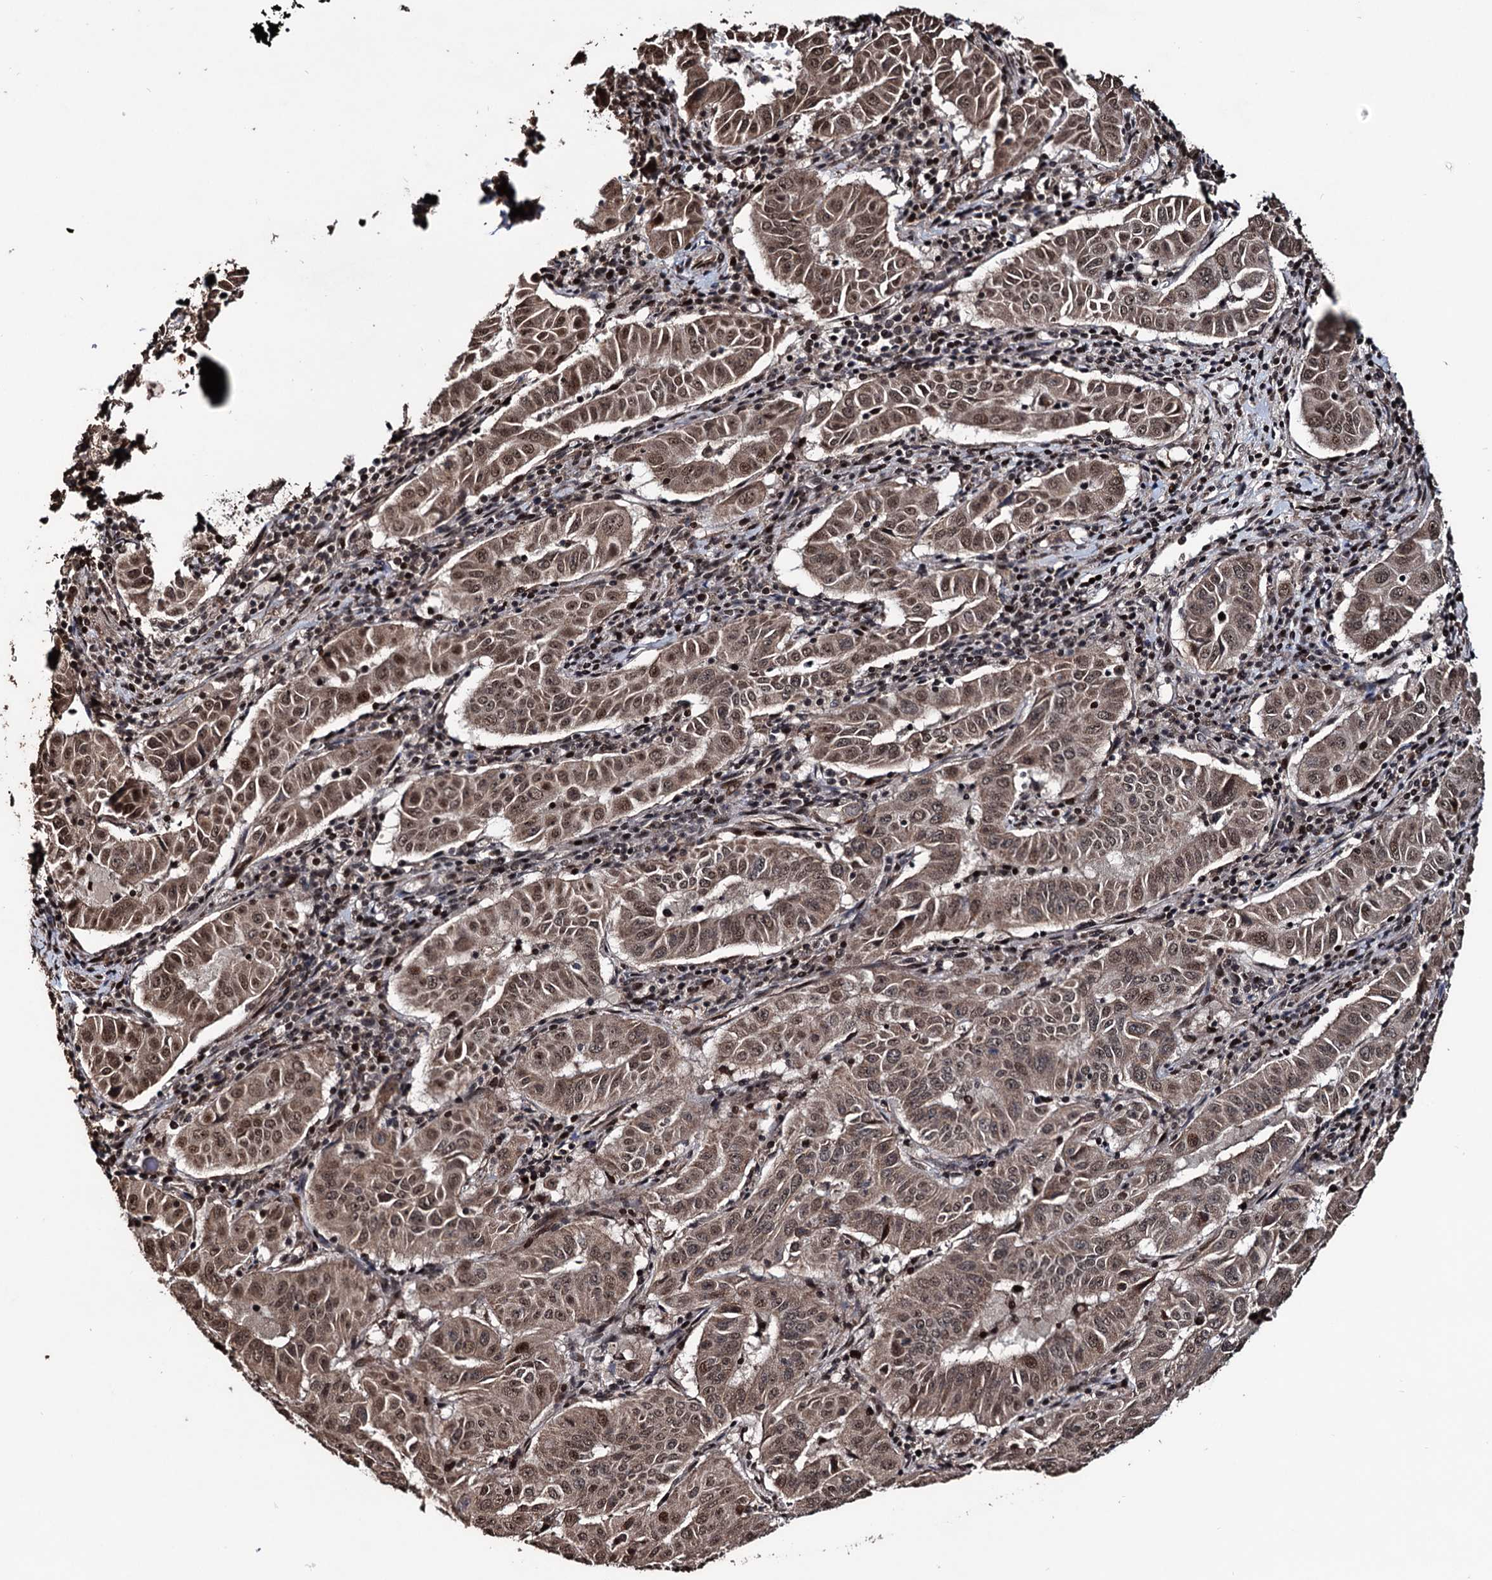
{"staining": {"intensity": "moderate", "quantity": ">75%", "location": "cytoplasmic/membranous,nuclear"}, "tissue": "pancreatic cancer", "cell_type": "Tumor cells", "image_type": "cancer", "snomed": [{"axis": "morphology", "description": "Adenocarcinoma, NOS"}, {"axis": "topography", "description": "Pancreas"}], "caption": "The photomicrograph exhibits staining of pancreatic cancer, revealing moderate cytoplasmic/membranous and nuclear protein staining (brown color) within tumor cells.", "gene": "EYA4", "patient": {"sex": "male", "age": 63}}